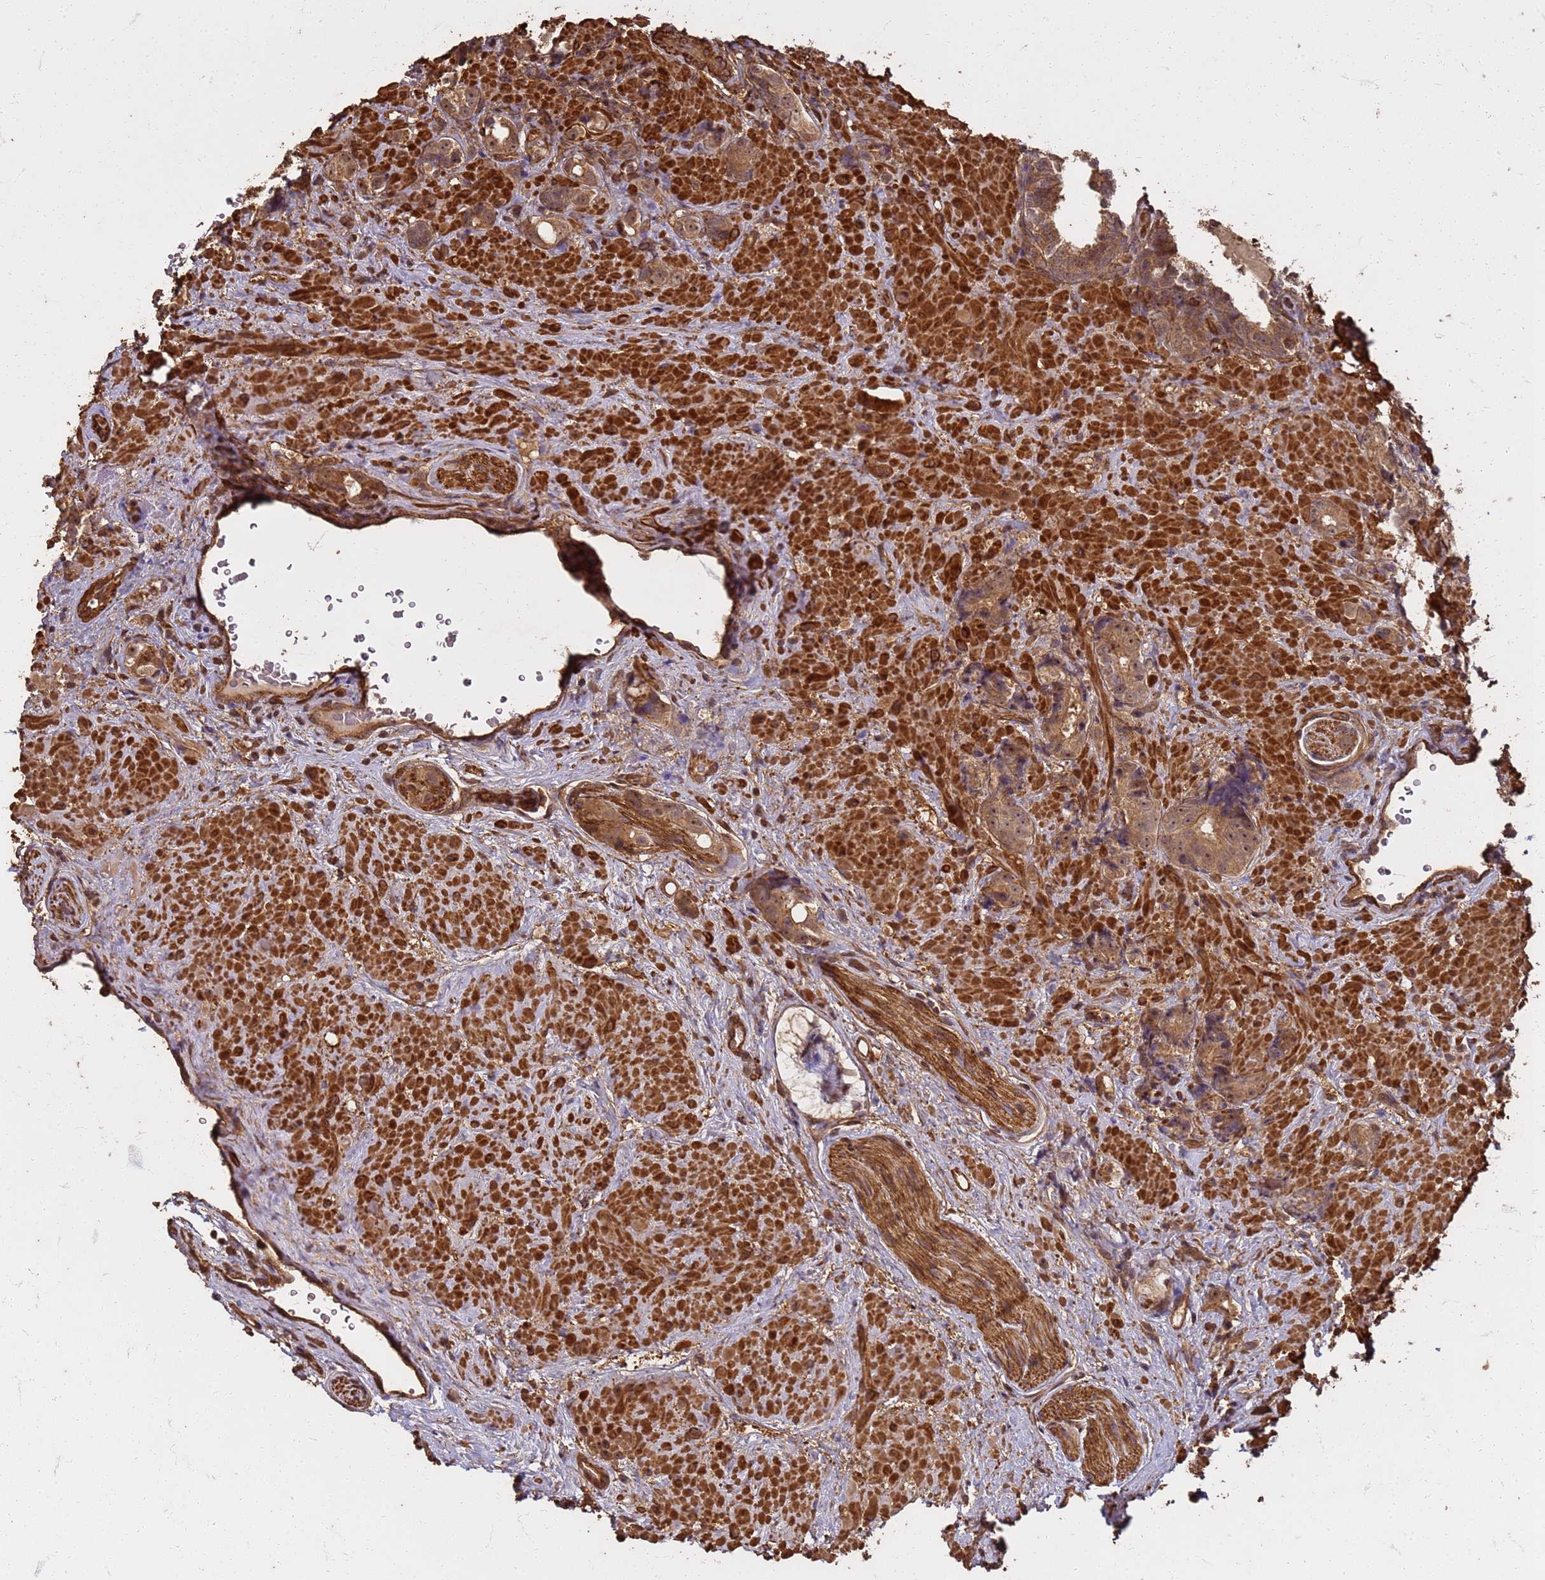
{"staining": {"intensity": "moderate", "quantity": ">75%", "location": "cytoplasmic/membranous,nuclear"}, "tissue": "prostate cancer", "cell_type": "Tumor cells", "image_type": "cancer", "snomed": [{"axis": "morphology", "description": "Adenocarcinoma, High grade"}, {"axis": "topography", "description": "Prostate"}], "caption": "IHC of prostate high-grade adenocarcinoma exhibits medium levels of moderate cytoplasmic/membranous and nuclear positivity in approximately >75% of tumor cells. The staining is performed using DAB brown chromogen to label protein expression. The nuclei are counter-stained blue using hematoxylin.", "gene": "KIF26A", "patient": {"sex": "male", "age": 63}}